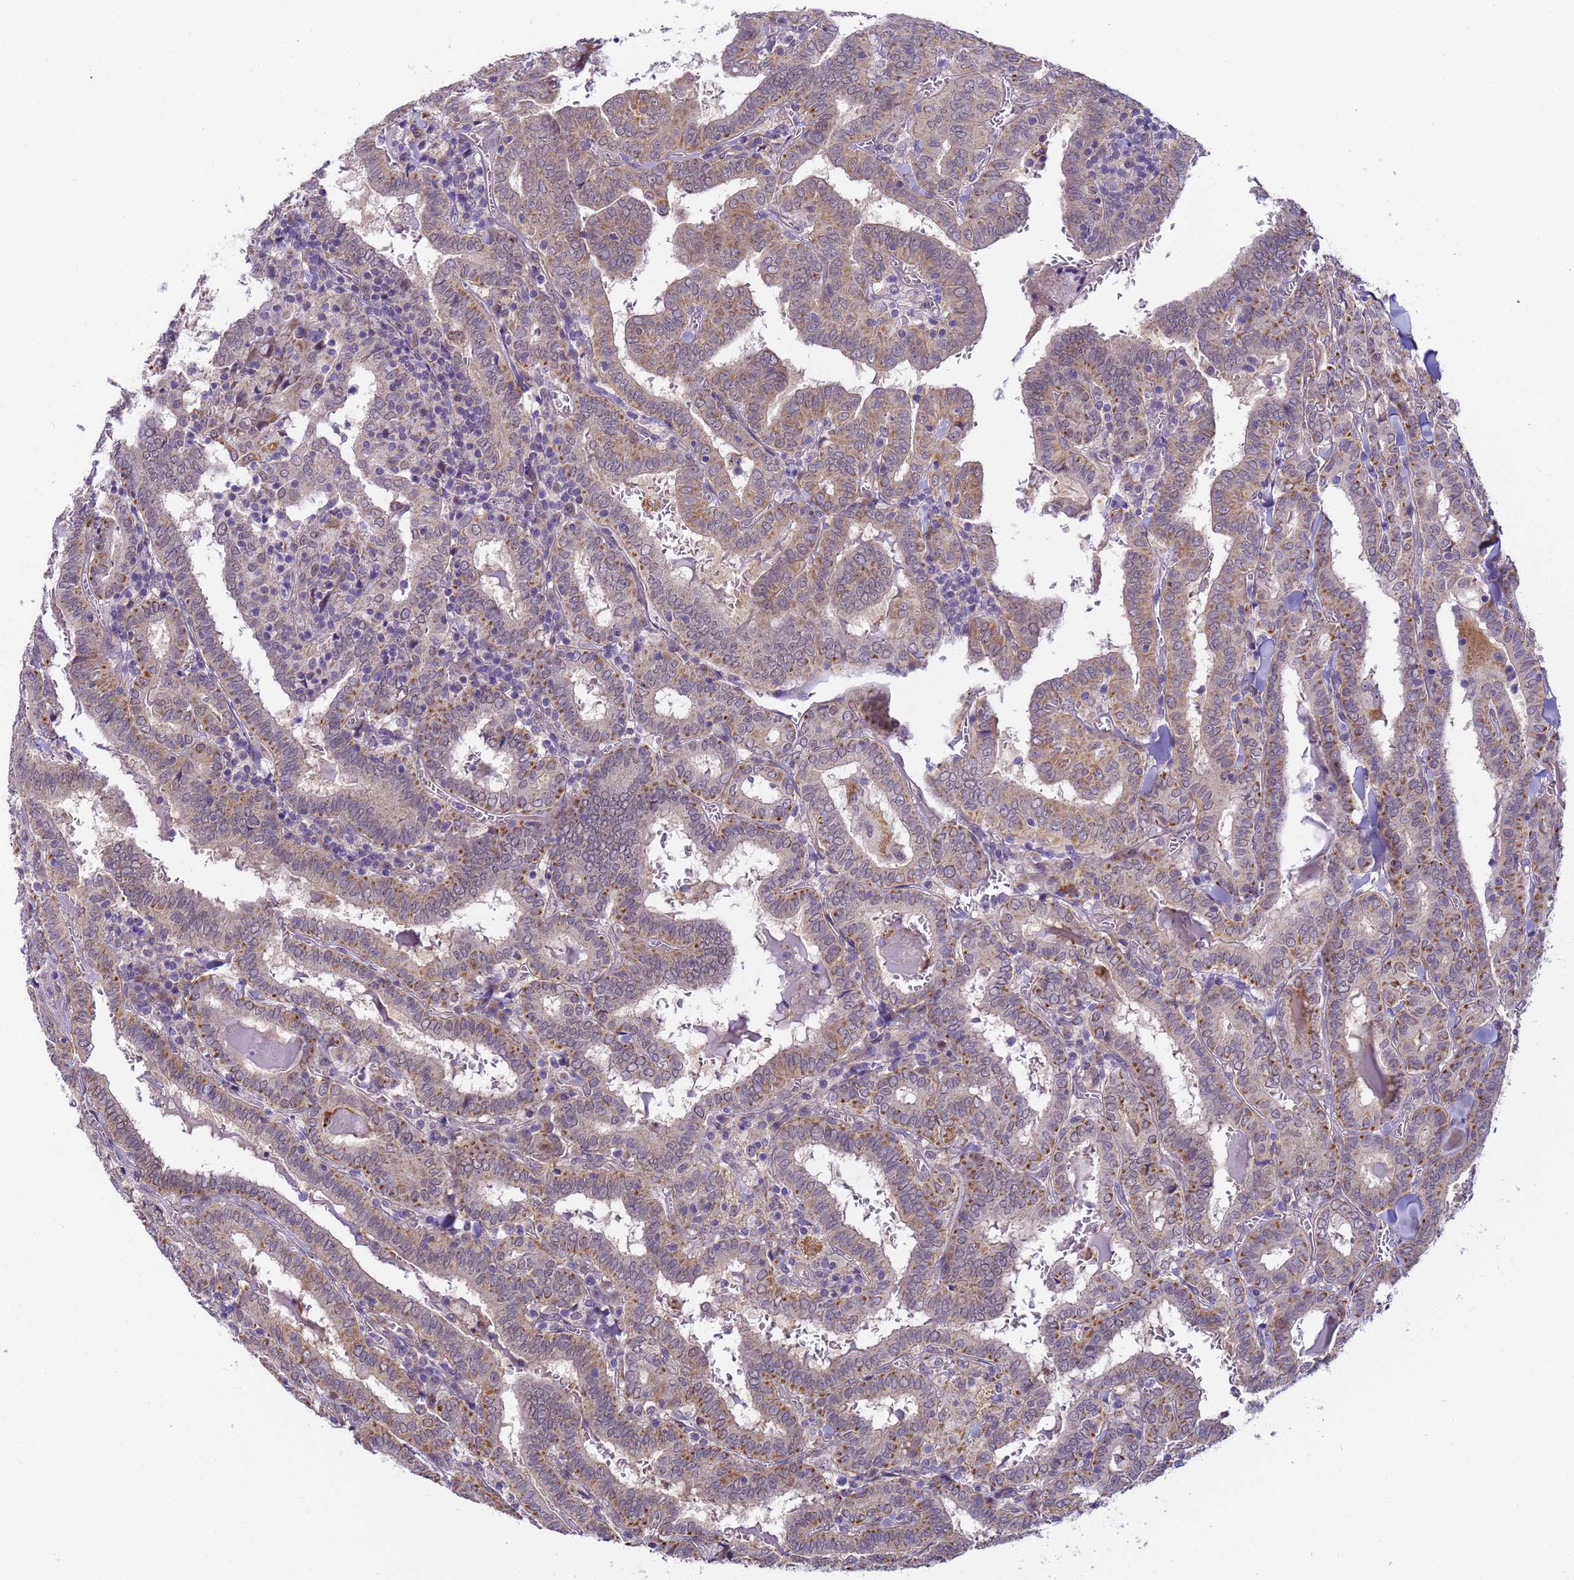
{"staining": {"intensity": "moderate", "quantity": "25%-75%", "location": "cytoplasmic/membranous"}, "tissue": "thyroid cancer", "cell_type": "Tumor cells", "image_type": "cancer", "snomed": [{"axis": "morphology", "description": "Papillary adenocarcinoma, NOS"}, {"axis": "topography", "description": "Thyroid gland"}], "caption": "The micrograph exhibits immunohistochemical staining of thyroid cancer. There is moderate cytoplasmic/membranous staining is appreciated in about 25%-75% of tumor cells.", "gene": "RAPGEF3", "patient": {"sex": "female", "age": 72}}